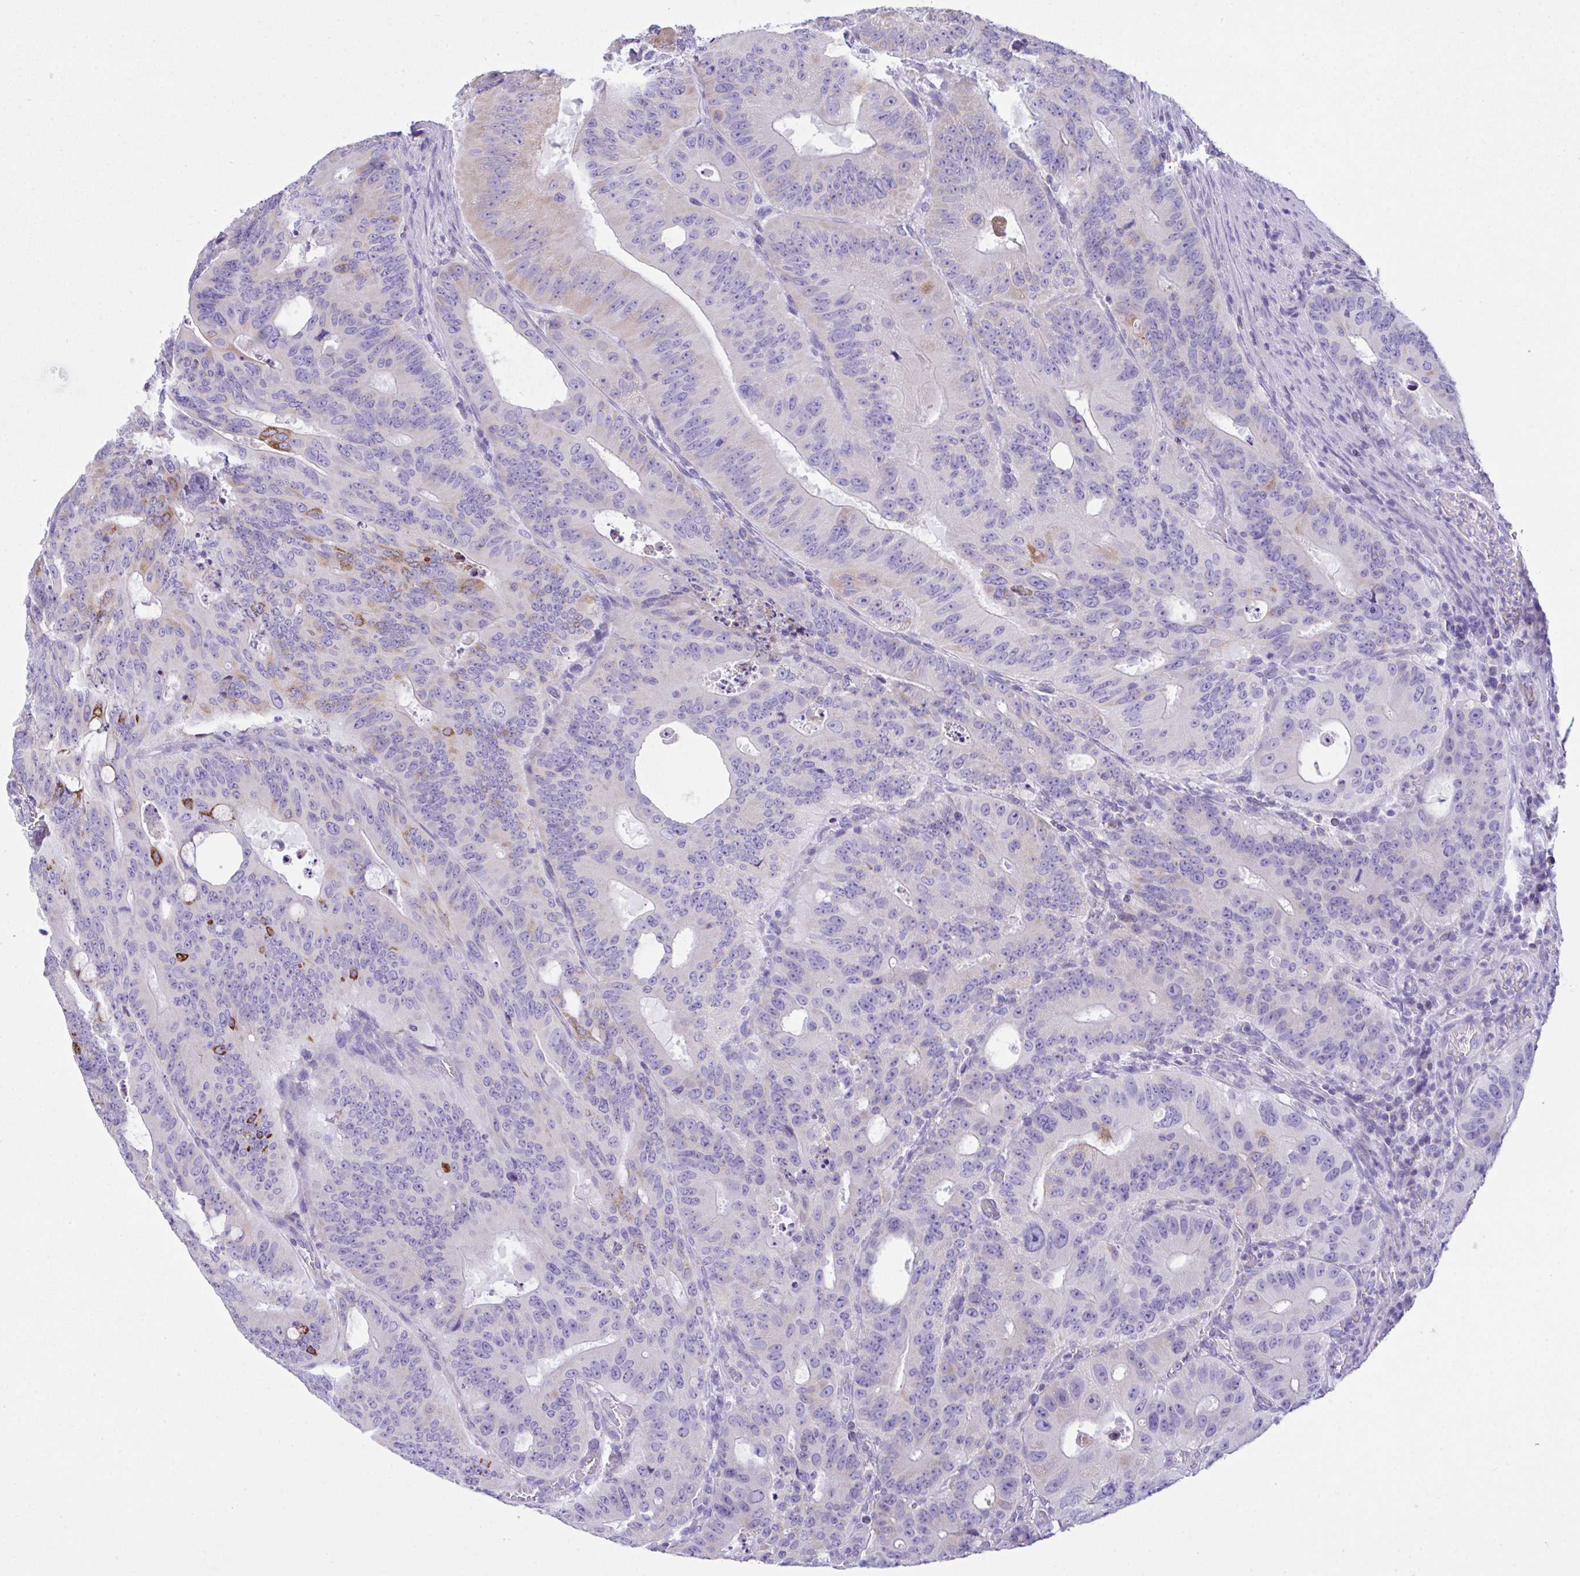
{"staining": {"intensity": "moderate", "quantity": "<25%", "location": "cytoplasmic/membranous"}, "tissue": "colorectal cancer", "cell_type": "Tumor cells", "image_type": "cancer", "snomed": [{"axis": "morphology", "description": "Adenocarcinoma, NOS"}, {"axis": "topography", "description": "Colon"}], "caption": "About <25% of tumor cells in human colorectal cancer (adenocarcinoma) demonstrate moderate cytoplasmic/membranous protein positivity as visualized by brown immunohistochemical staining.", "gene": "NLRP8", "patient": {"sex": "male", "age": 62}}